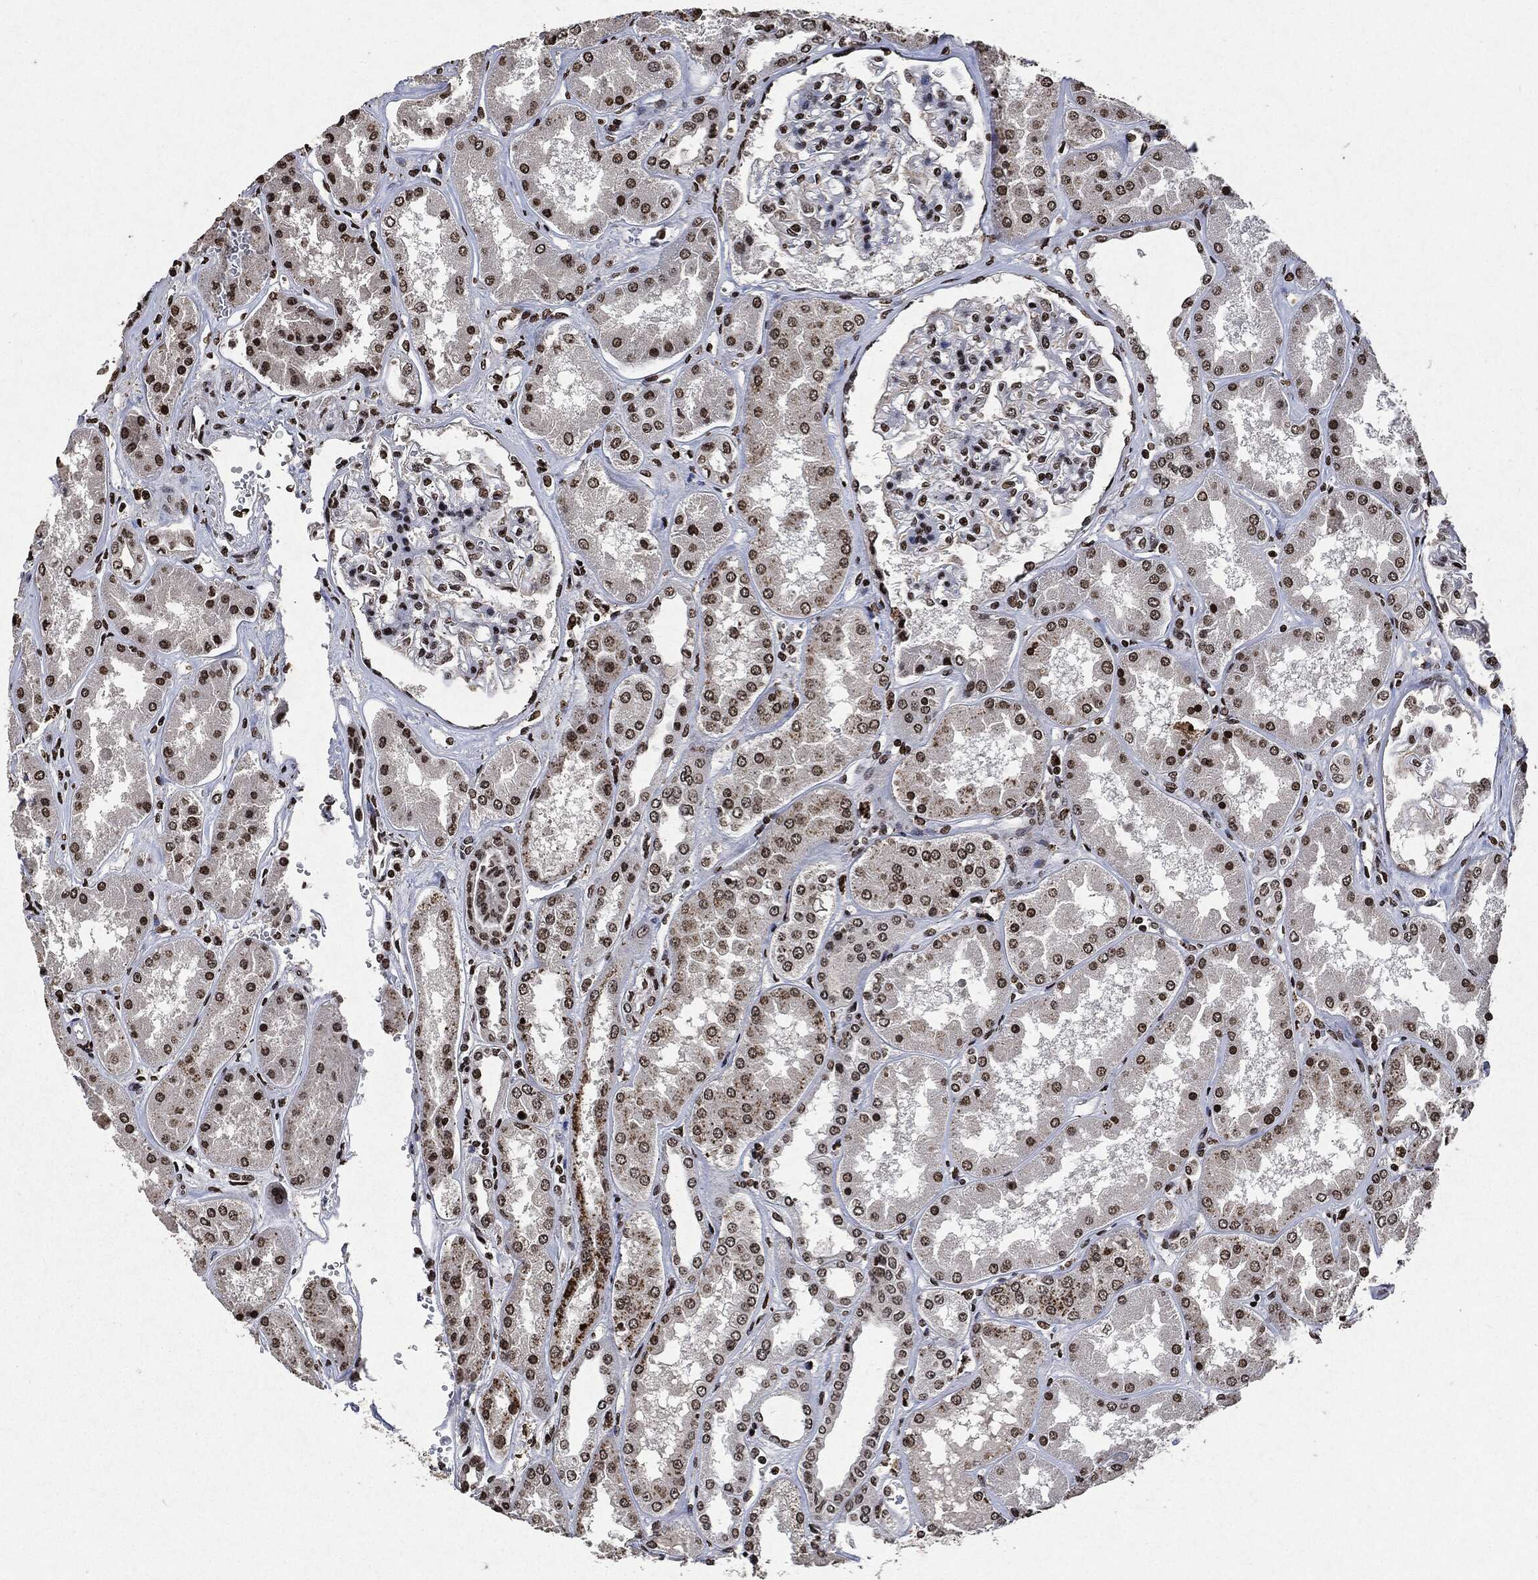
{"staining": {"intensity": "strong", "quantity": "<25%", "location": "nuclear"}, "tissue": "kidney", "cell_type": "Cells in glomeruli", "image_type": "normal", "snomed": [{"axis": "morphology", "description": "Normal tissue, NOS"}, {"axis": "topography", "description": "Kidney"}], "caption": "Protein expression analysis of normal human kidney reveals strong nuclear staining in approximately <25% of cells in glomeruli.", "gene": "JUN", "patient": {"sex": "female", "age": 56}}